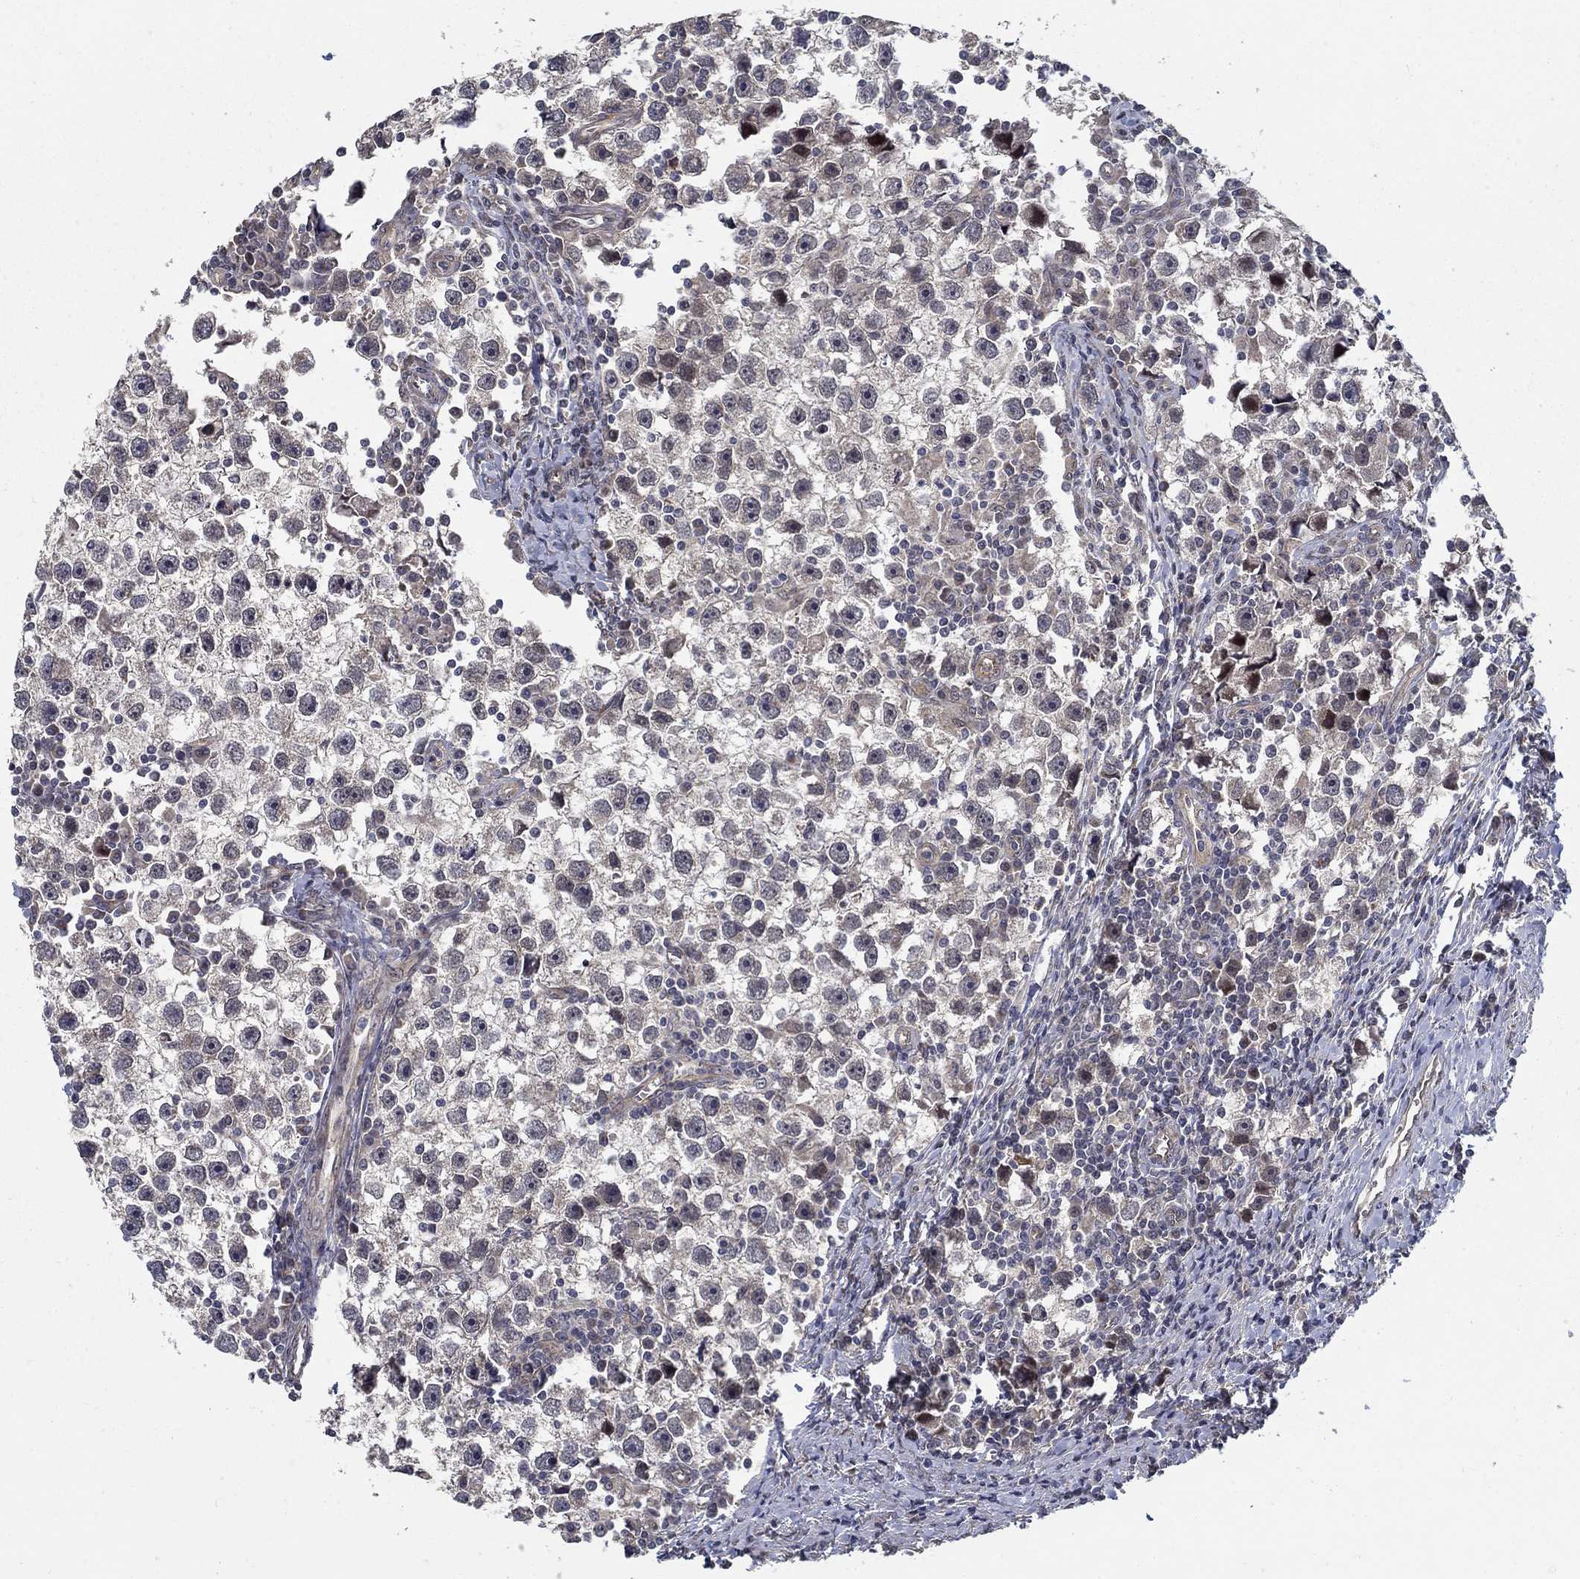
{"staining": {"intensity": "strong", "quantity": "<25%", "location": "nuclear"}, "tissue": "testis cancer", "cell_type": "Tumor cells", "image_type": "cancer", "snomed": [{"axis": "morphology", "description": "Seminoma, NOS"}, {"axis": "topography", "description": "Testis"}], "caption": "Immunohistochemical staining of testis cancer (seminoma) exhibits medium levels of strong nuclear protein expression in about <25% of tumor cells.", "gene": "ZNF594", "patient": {"sex": "male", "age": 30}}